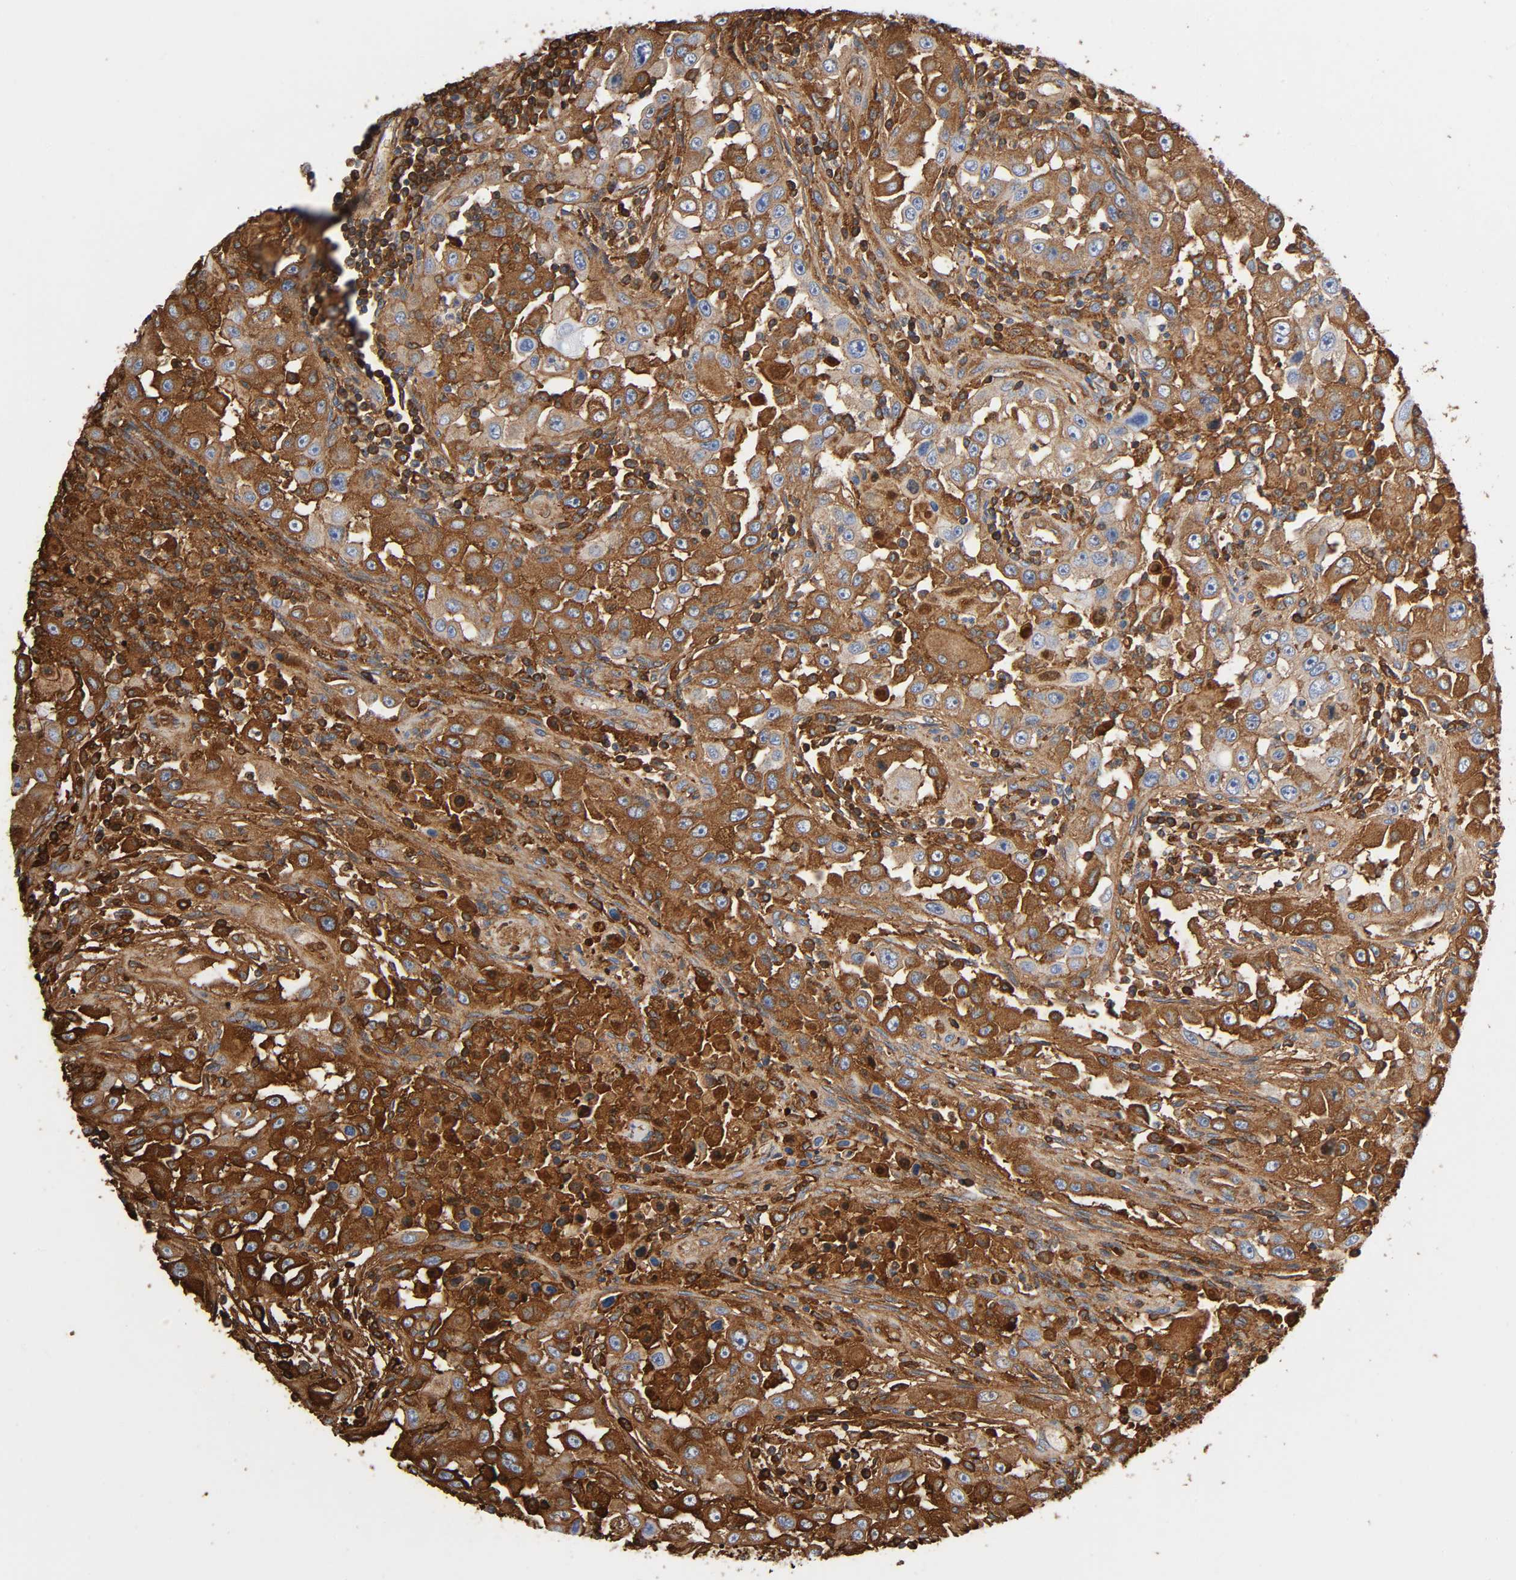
{"staining": {"intensity": "moderate", "quantity": ">75%", "location": "cytoplasmic/membranous"}, "tissue": "head and neck cancer", "cell_type": "Tumor cells", "image_type": "cancer", "snomed": [{"axis": "morphology", "description": "Carcinoma, NOS"}, {"axis": "topography", "description": "Head-Neck"}], "caption": "Moderate cytoplasmic/membranous protein expression is seen in about >75% of tumor cells in head and neck cancer. (Brightfield microscopy of DAB IHC at high magnification).", "gene": "C3", "patient": {"sex": "male", "age": 87}}